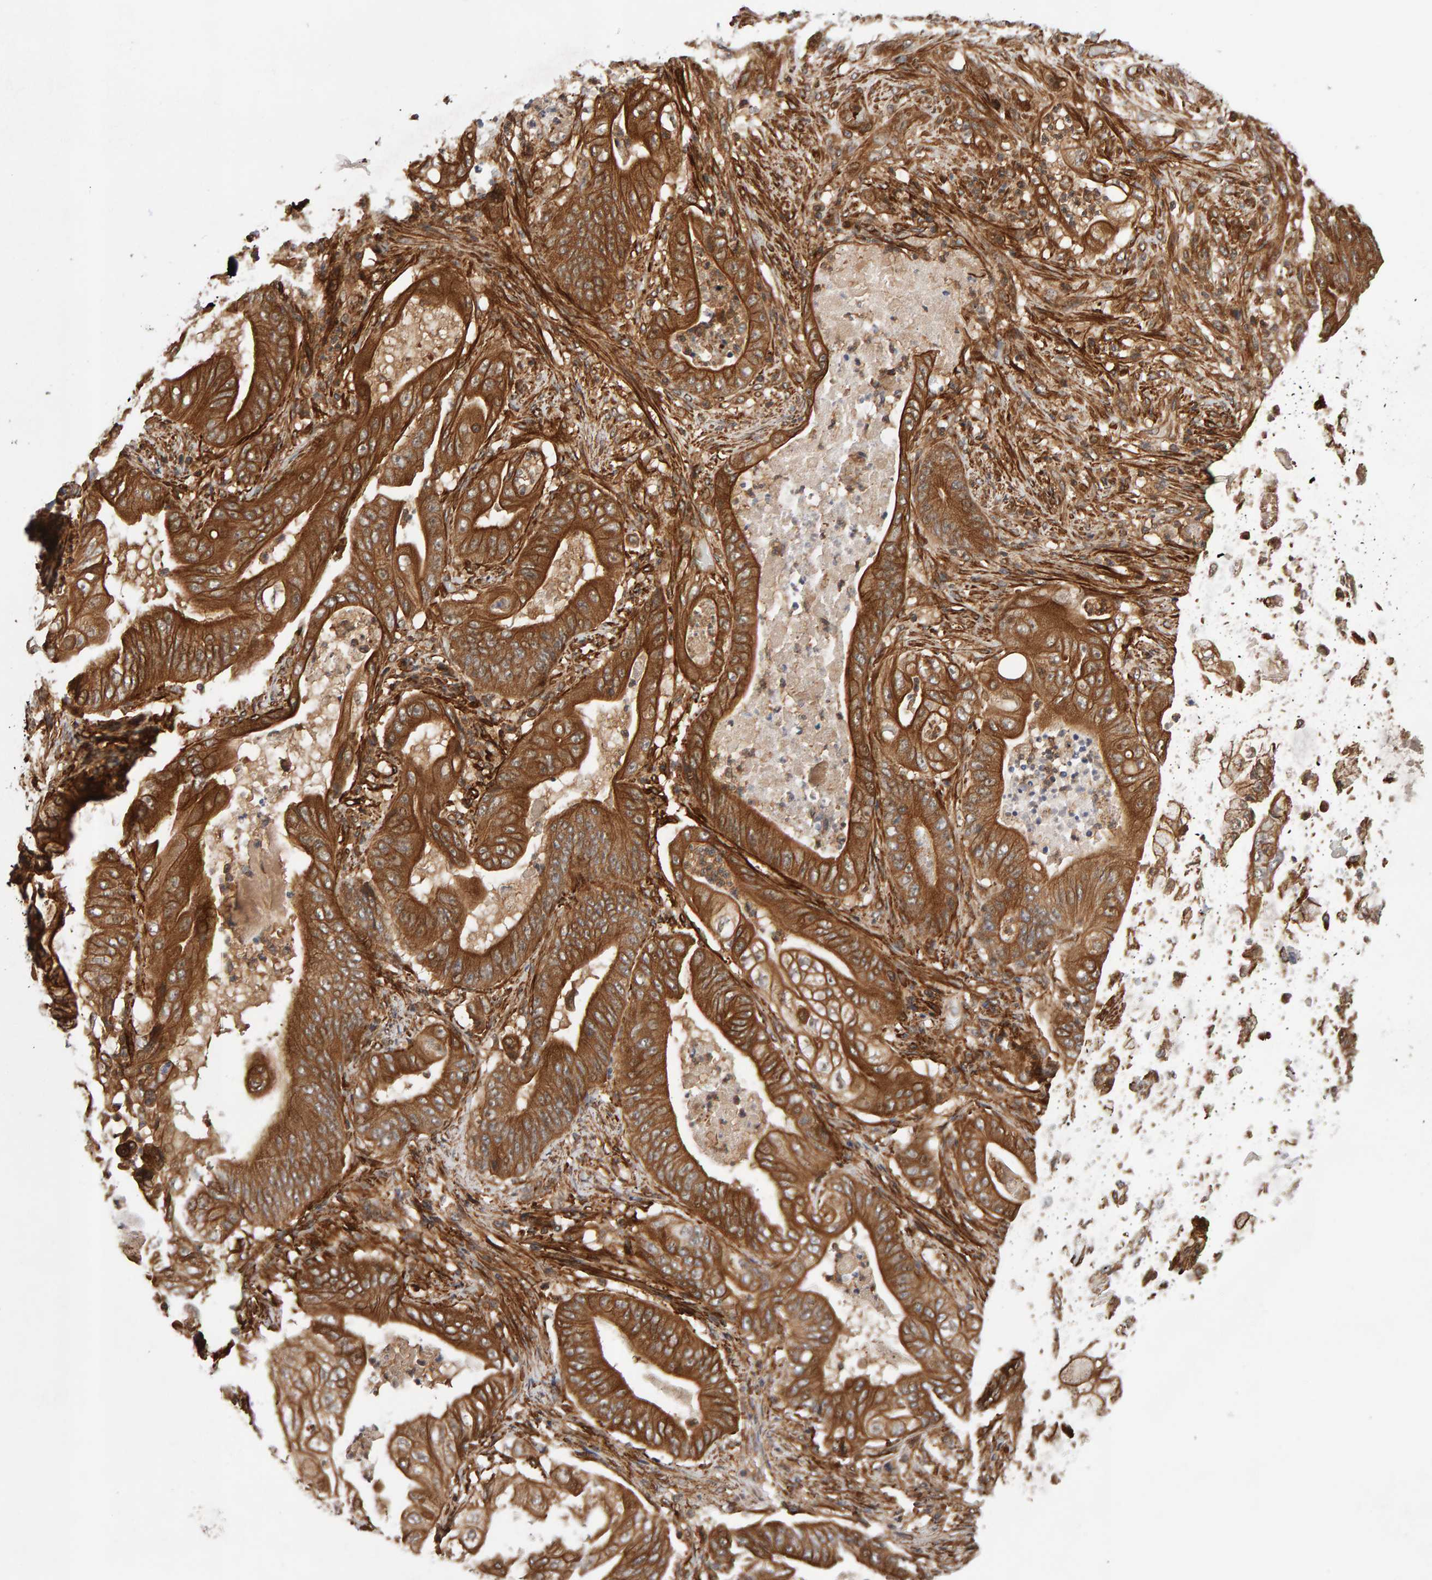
{"staining": {"intensity": "moderate", "quantity": ">75%", "location": "cytoplasmic/membranous"}, "tissue": "stomach cancer", "cell_type": "Tumor cells", "image_type": "cancer", "snomed": [{"axis": "morphology", "description": "Normal tissue, NOS"}, {"axis": "morphology", "description": "Adenocarcinoma, NOS"}, {"axis": "topography", "description": "Stomach"}], "caption": "Protein positivity by immunohistochemistry (IHC) shows moderate cytoplasmic/membranous staining in about >75% of tumor cells in stomach adenocarcinoma. The staining was performed using DAB (3,3'-diaminobenzidine) to visualize the protein expression in brown, while the nuclei were stained in blue with hematoxylin (Magnification: 20x).", "gene": "SYNRG", "patient": {"sex": "male", "age": 62}}